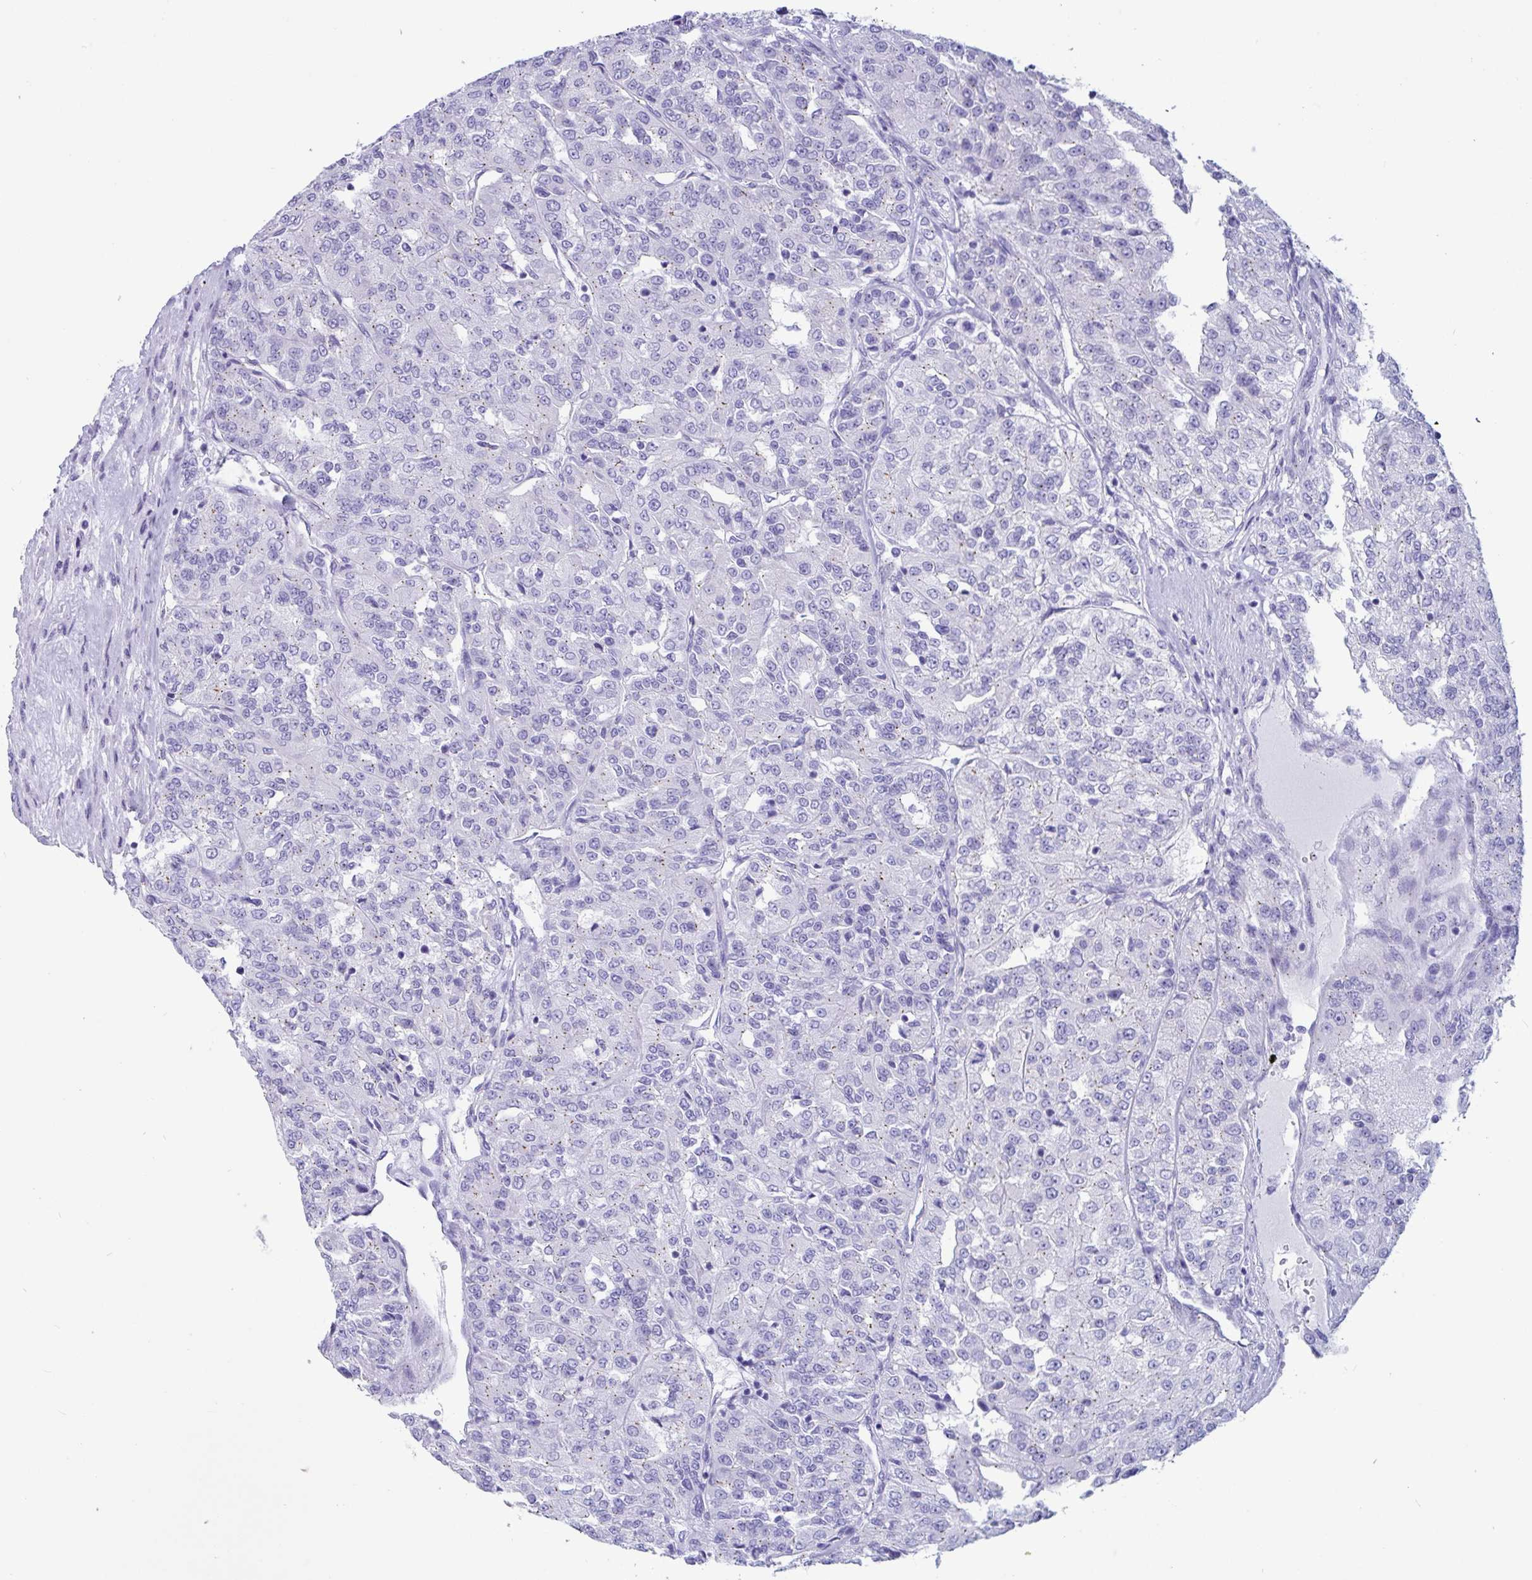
{"staining": {"intensity": "weak", "quantity": "25%-75%", "location": "cytoplasmic/membranous"}, "tissue": "renal cancer", "cell_type": "Tumor cells", "image_type": "cancer", "snomed": [{"axis": "morphology", "description": "Adenocarcinoma, NOS"}, {"axis": "topography", "description": "Kidney"}], "caption": "A high-resolution histopathology image shows immunohistochemistry staining of adenocarcinoma (renal), which reveals weak cytoplasmic/membranous expression in approximately 25%-75% of tumor cells.", "gene": "RNASE3", "patient": {"sex": "female", "age": 63}}